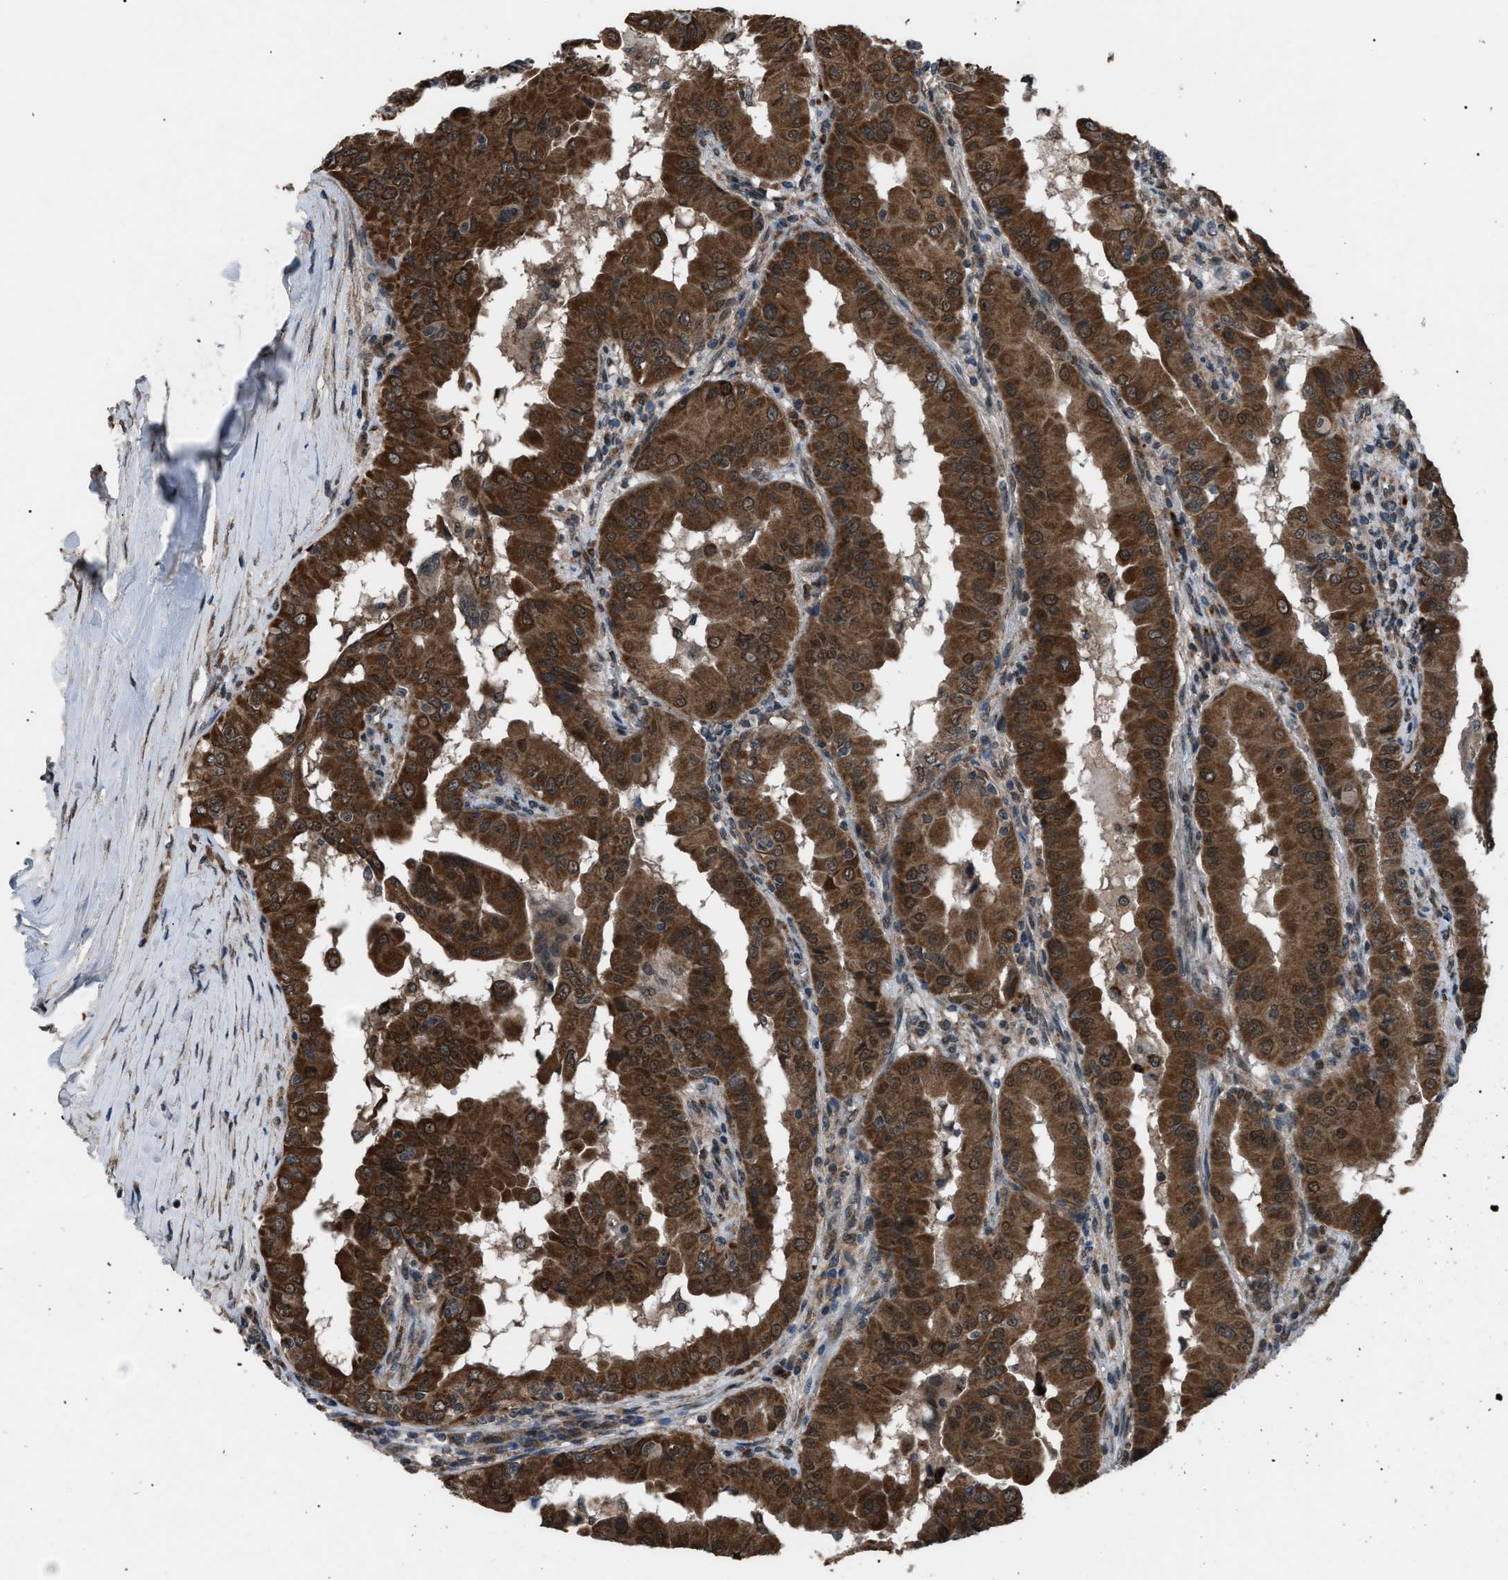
{"staining": {"intensity": "strong", "quantity": ">75%", "location": "cytoplasmic/membranous"}, "tissue": "thyroid cancer", "cell_type": "Tumor cells", "image_type": "cancer", "snomed": [{"axis": "morphology", "description": "Papillary adenocarcinoma, NOS"}, {"axis": "topography", "description": "Thyroid gland"}], "caption": "Protein staining of papillary adenocarcinoma (thyroid) tissue shows strong cytoplasmic/membranous expression in approximately >75% of tumor cells.", "gene": "ZFAND2A", "patient": {"sex": "male", "age": 33}}